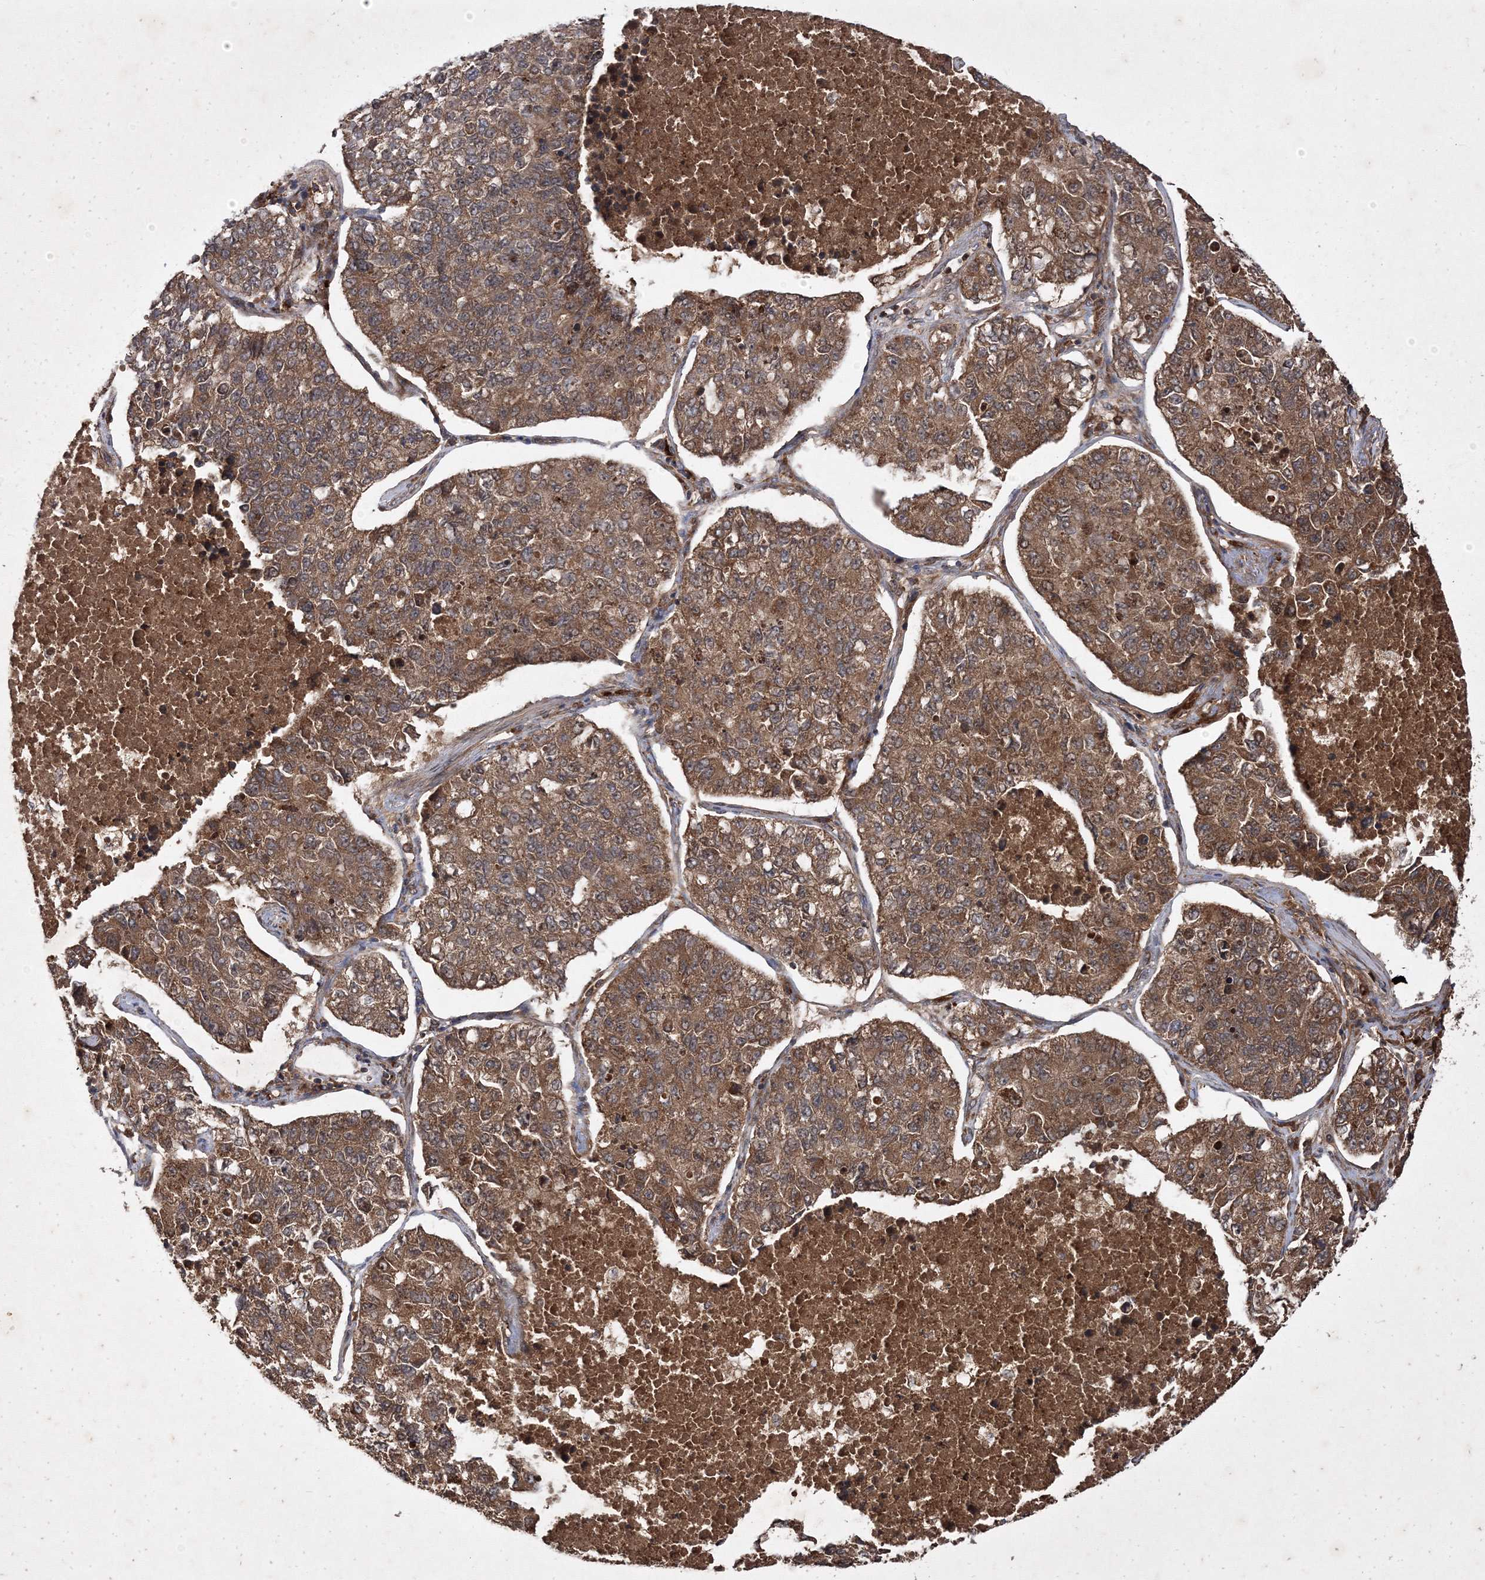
{"staining": {"intensity": "moderate", "quantity": "25%-75%", "location": "cytoplasmic/membranous"}, "tissue": "lung cancer", "cell_type": "Tumor cells", "image_type": "cancer", "snomed": [{"axis": "morphology", "description": "Adenocarcinoma, NOS"}, {"axis": "topography", "description": "Lung"}], "caption": "Immunohistochemistry (IHC) of lung cancer (adenocarcinoma) exhibits medium levels of moderate cytoplasmic/membranous expression in about 25%-75% of tumor cells.", "gene": "DNAJC13", "patient": {"sex": "male", "age": 49}}